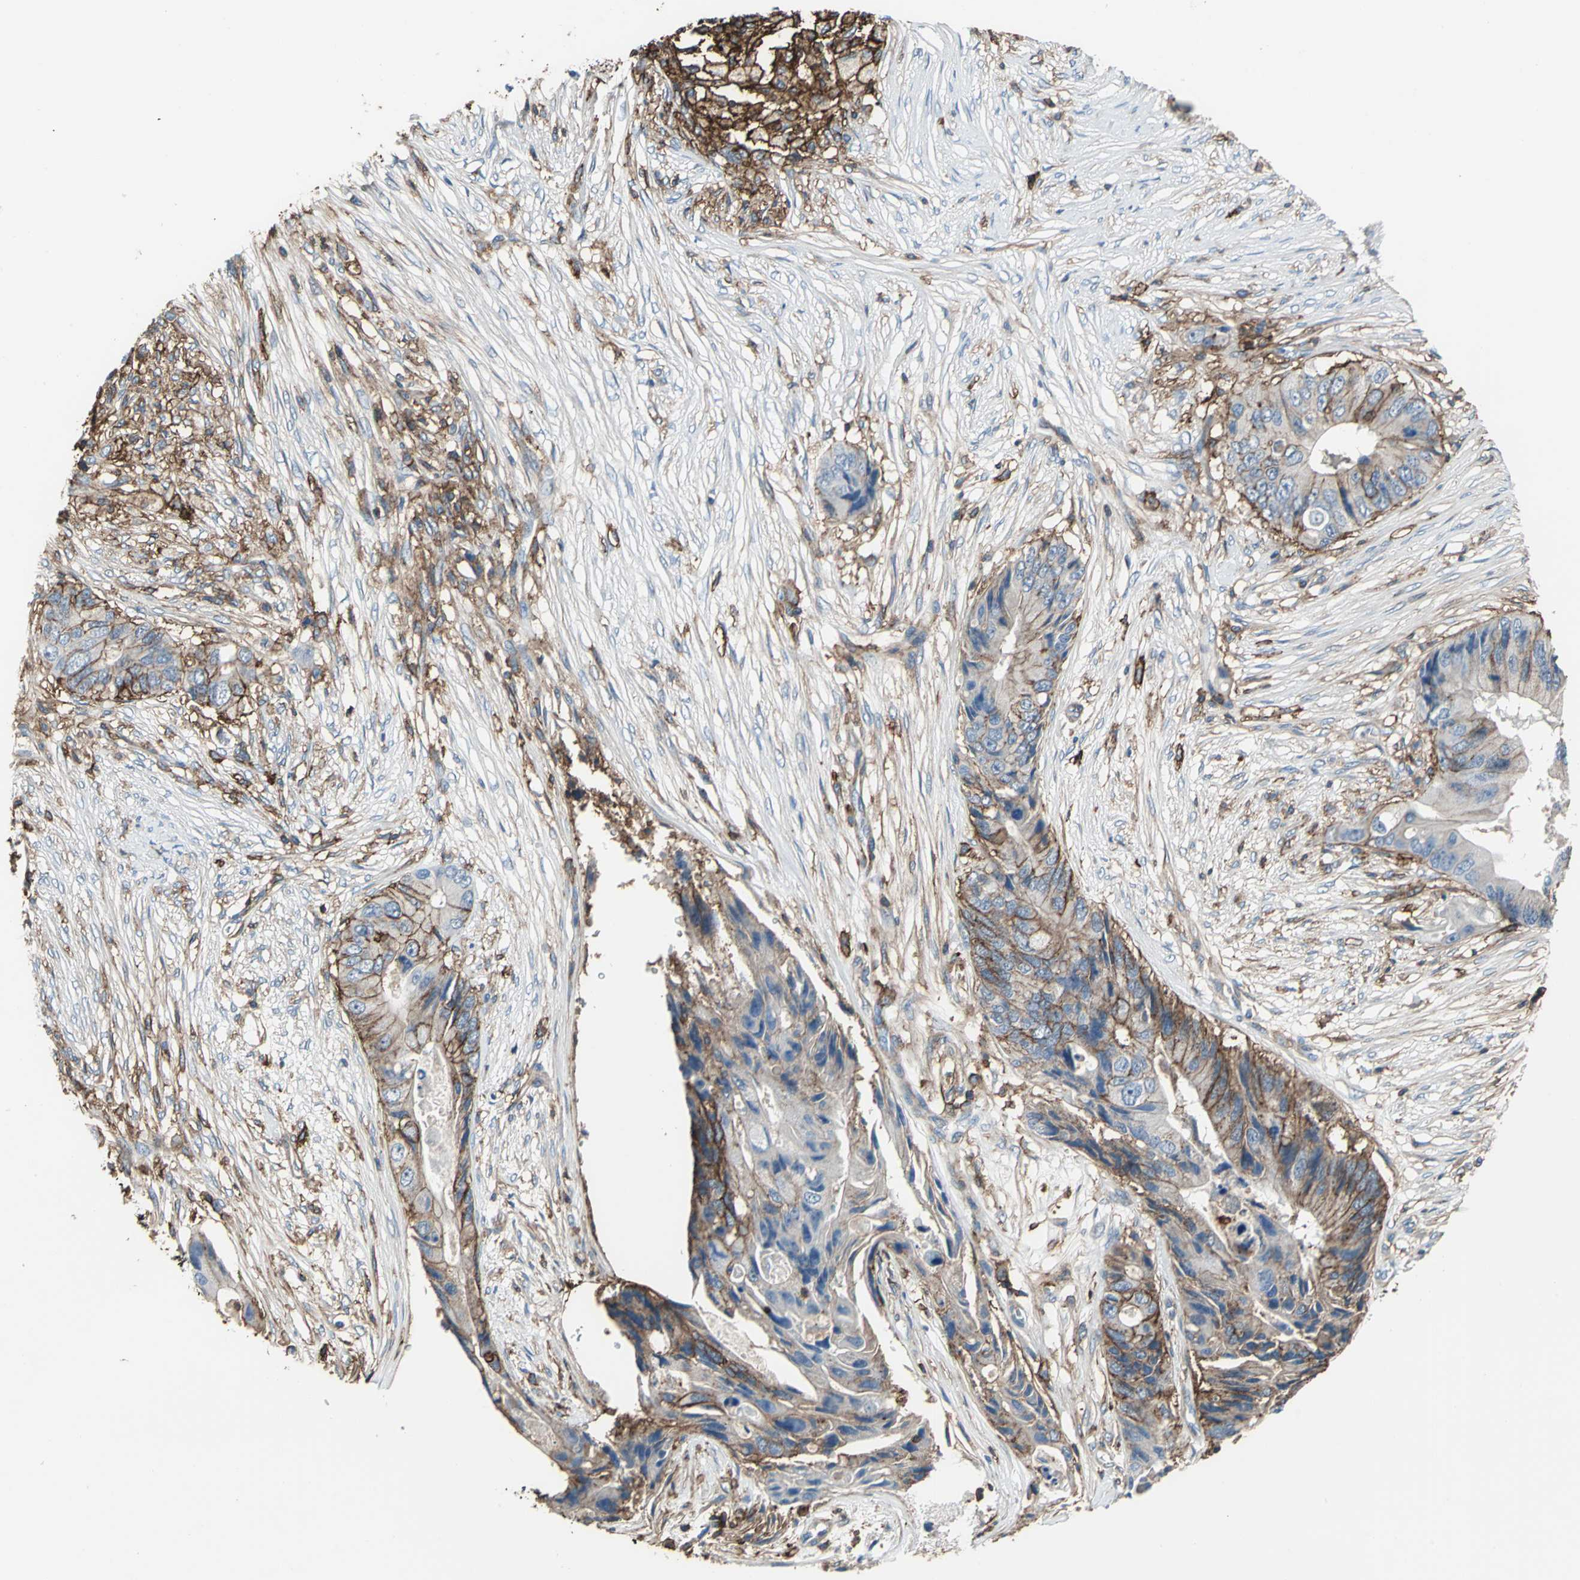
{"staining": {"intensity": "strong", "quantity": "25%-75%", "location": "cytoplasmic/membranous"}, "tissue": "colorectal cancer", "cell_type": "Tumor cells", "image_type": "cancer", "snomed": [{"axis": "morphology", "description": "Adenocarcinoma, NOS"}, {"axis": "topography", "description": "Colon"}], "caption": "About 25%-75% of tumor cells in human colorectal adenocarcinoma reveal strong cytoplasmic/membranous protein positivity as visualized by brown immunohistochemical staining.", "gene": "CD44", "patient": {"sex": "male", "age": 71}}